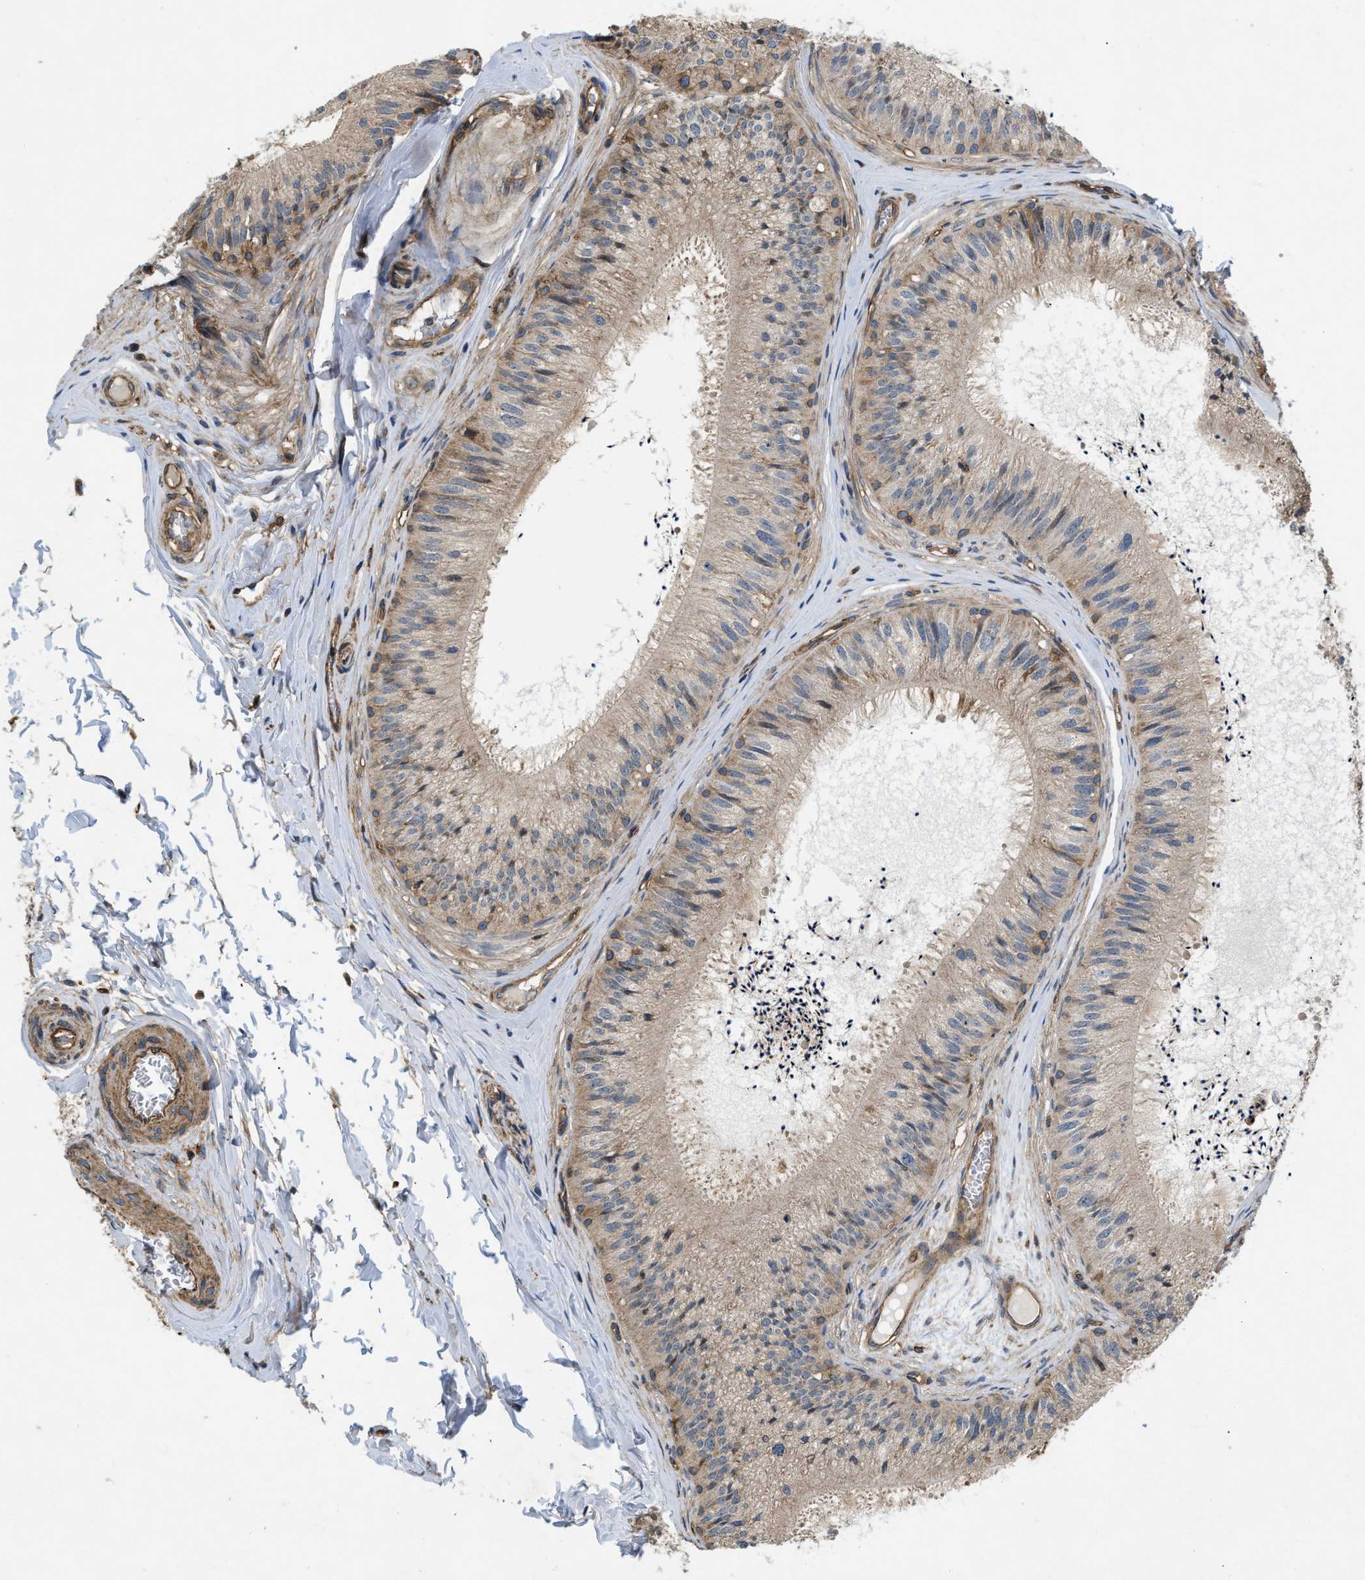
{"staining": {"intensity": "moderate", "quantity": "<25%", "location": "cytoplasmic/membranous"}, "tissue": "epididymis", "cell_type": "Glandular cells", "image_type": "normal", "snomed": [{"axis": "morphology", "description": "Normal tissue, NOS"}, {"axis": "topography", "description": "Epididymis"}], "caption": "High-magnification brightfield microscopy of benign epididymis stained with DAB (brown) and counterstained with hematoxylin (blue). glandular cells exhibit moderate cytoplasmic/membranous staining is present in about<25% of cells.", "gene": "GNB4", "patient": {"sex": "male", "age": 31}}